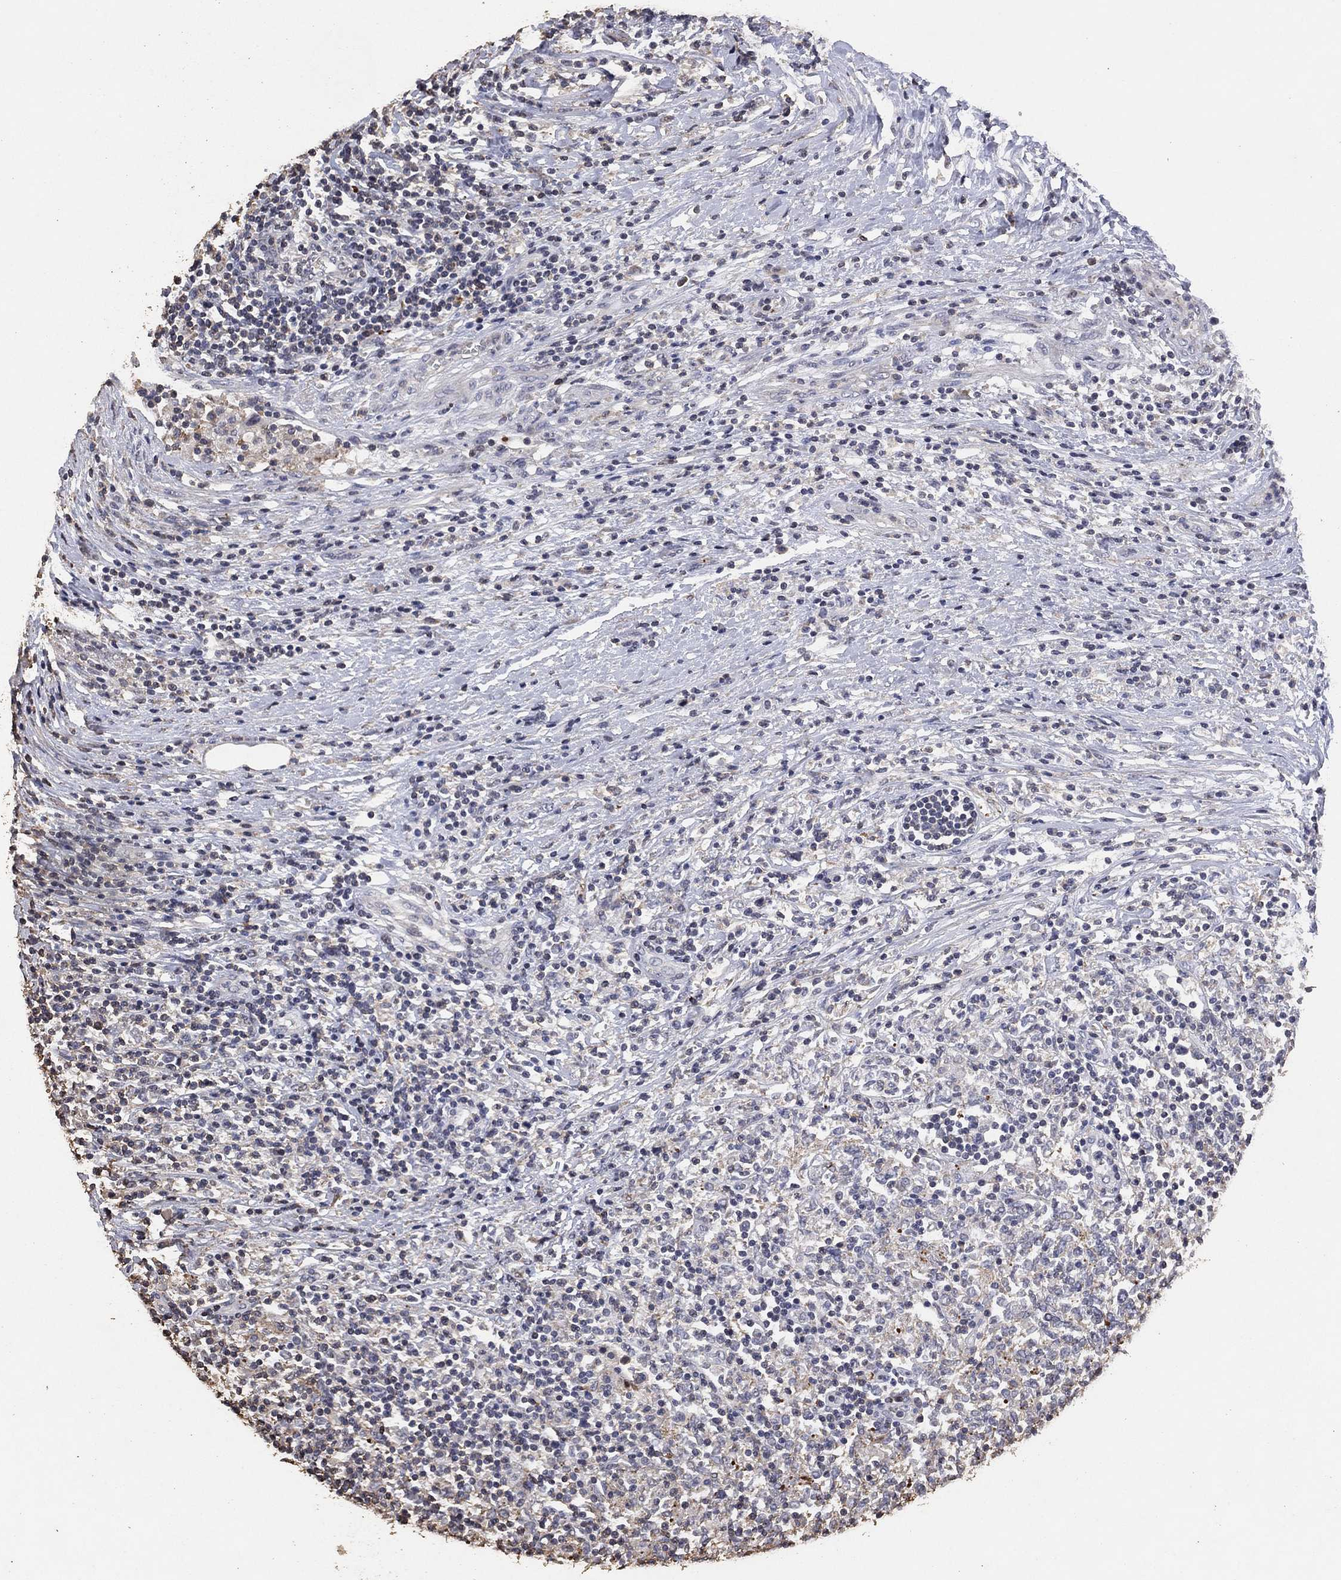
{"staining": {"intensity": "negative", "quantity": "none", "location": "none"}, "tissue": "lymphoma", "cell_type": "Tumor cells", "image_type": "cancer", "snomed": [{"axis": "morphology", "description": "Malignant lymphoma, non-Hodgkin's type, High grade"}, {"axis": "topography", "description": "Lymph node"}], "caption": "High power microscopy micrograph of an immunohistochemistry image of lymphoma, revealing no significant positivity in tumor cells.", "gene": "ADPRHL1", "patient": {"sex": "female", "age": 84}}